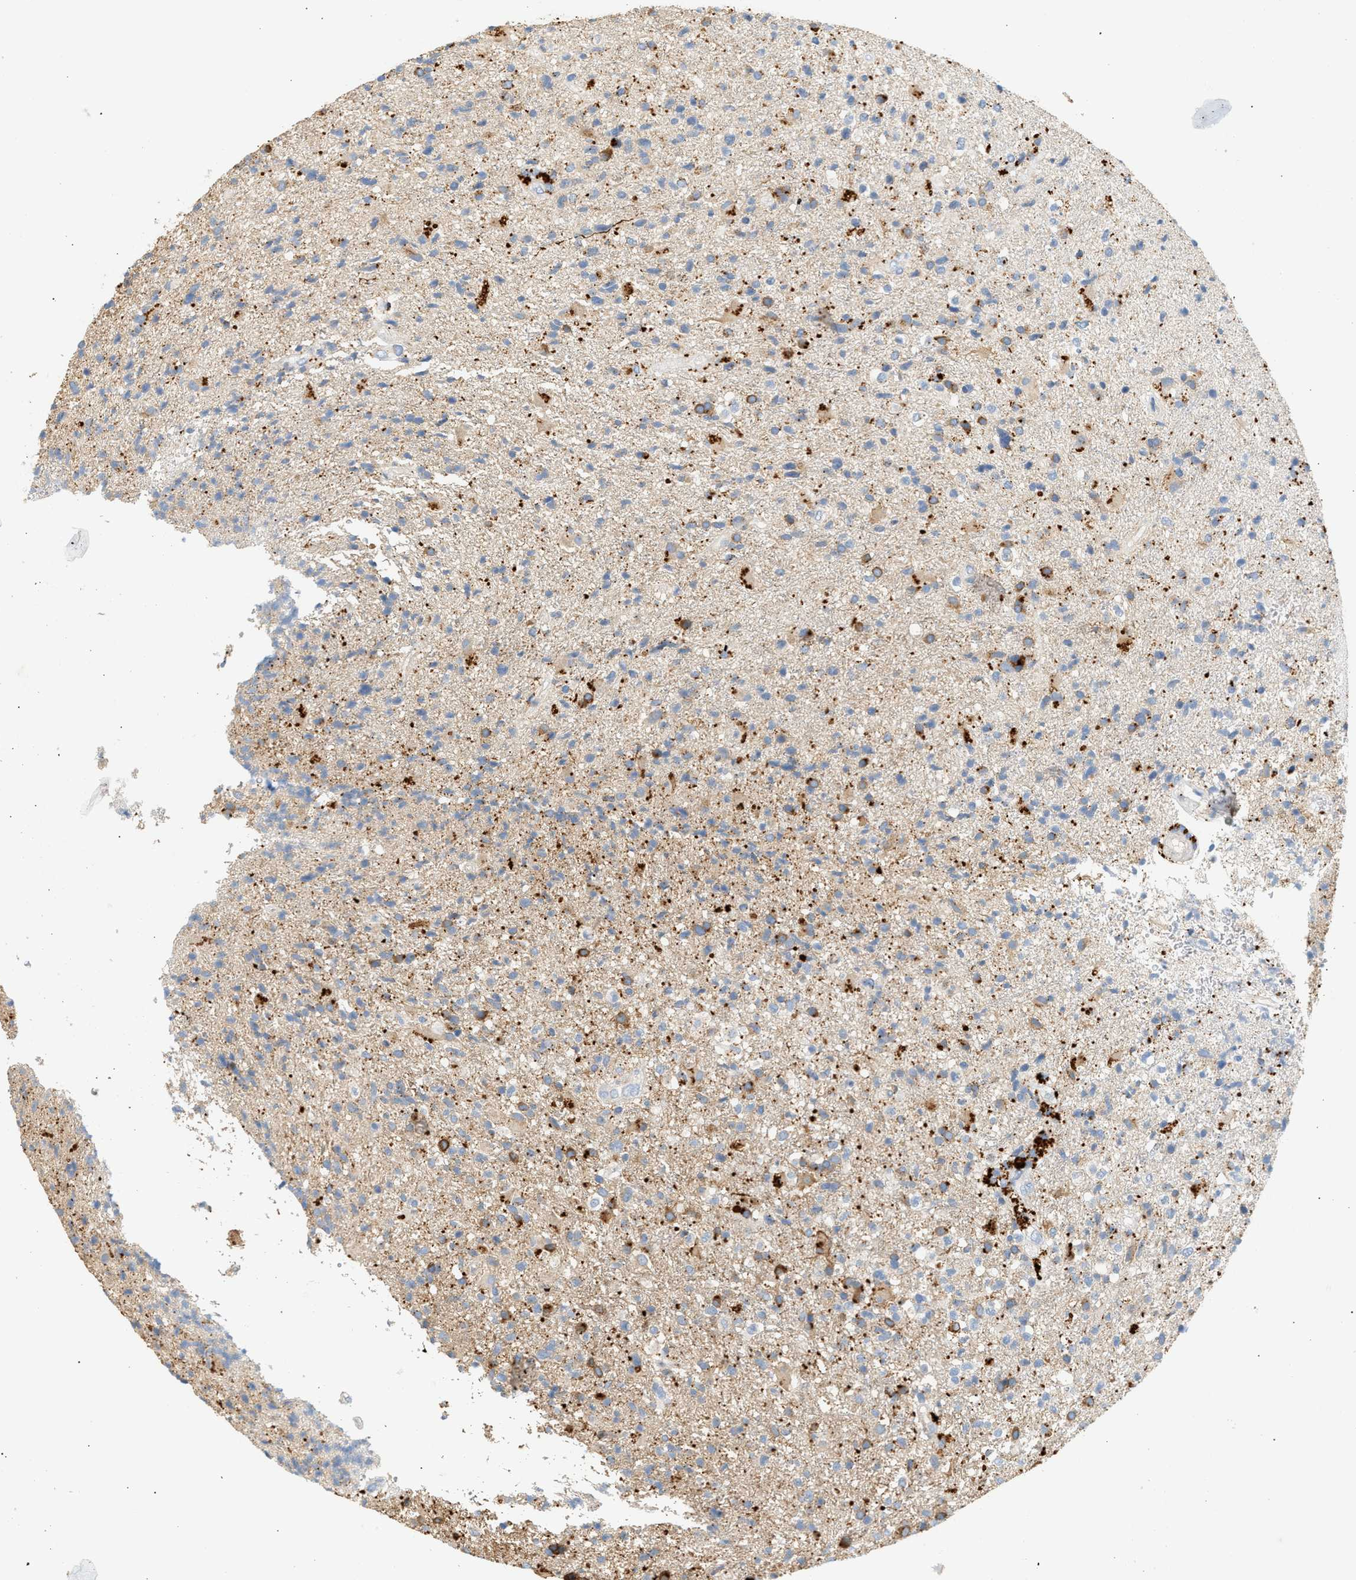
{"staining": {"intensity": "moderate", "quantity": "<25%", "location": "cytoplasmic/membranous"}, "tissue": "glioma", "cell_type": "Tumor cells", "image_type": "cancer", "snomed": [{"axis": "morphology", "description": "Glioma, malignant, High grade"}, {"axis": "topography", "description": "Brain"}], "caption": "This histopathology image demonstrates malignant high-grade glioma stained with IHC to label a protein in brown. The cytoplasmic/membranous of tumor cells show moderate positivity for the protein. Nuclei are counter-stained blue.", "gene": "ENTHD1", "patient": {"sex": "male", "age": 72}}